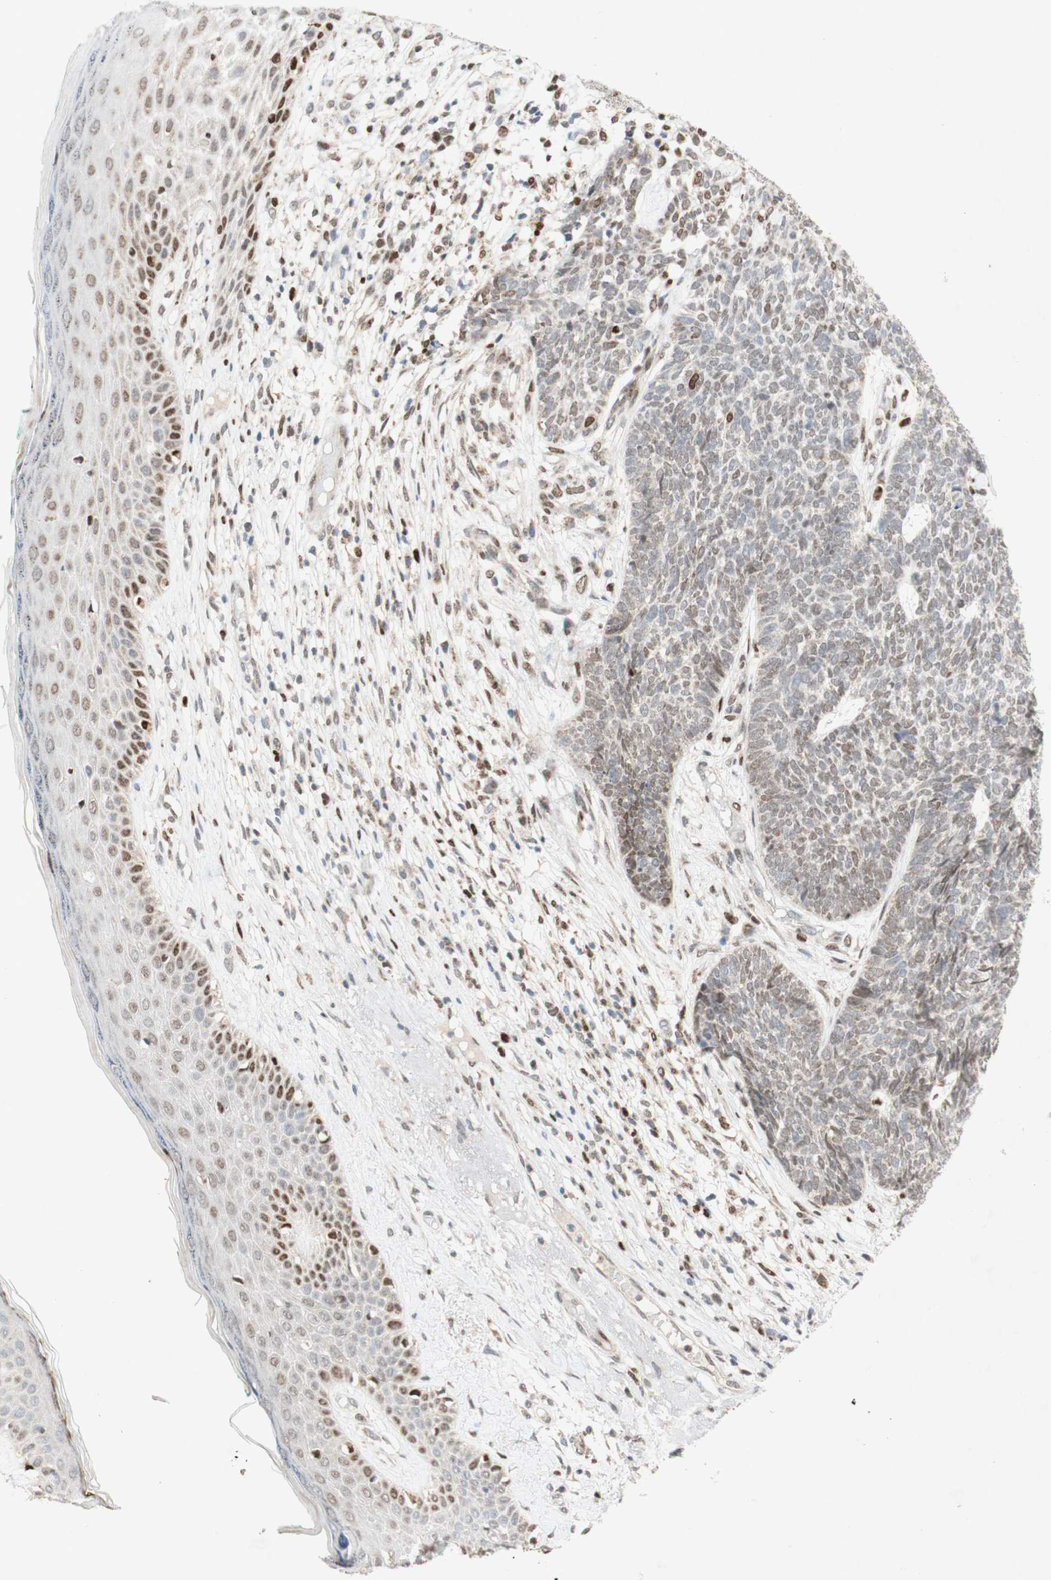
{"staining": {"intensity": "negative", "quantity": "none", "location": "none"}, "tissue": "skin cancer", "cell_type": "Tumor cells", "image_type": "cancer", "snomed": [{"axis": "morphology", "description": "Basal cell carcinoma"}, {"axis": "topography", "description": "Skin"}], "caption": "Immunohistochemical staining of human skin basal cell carcinoma shows no significant staining in tumor cells. (DAB immunohistochemistry visualized using brightfield microscopy, high magnification).", "gene": "DNMT3A", "patient": {"sex": "female", "age": 84}}